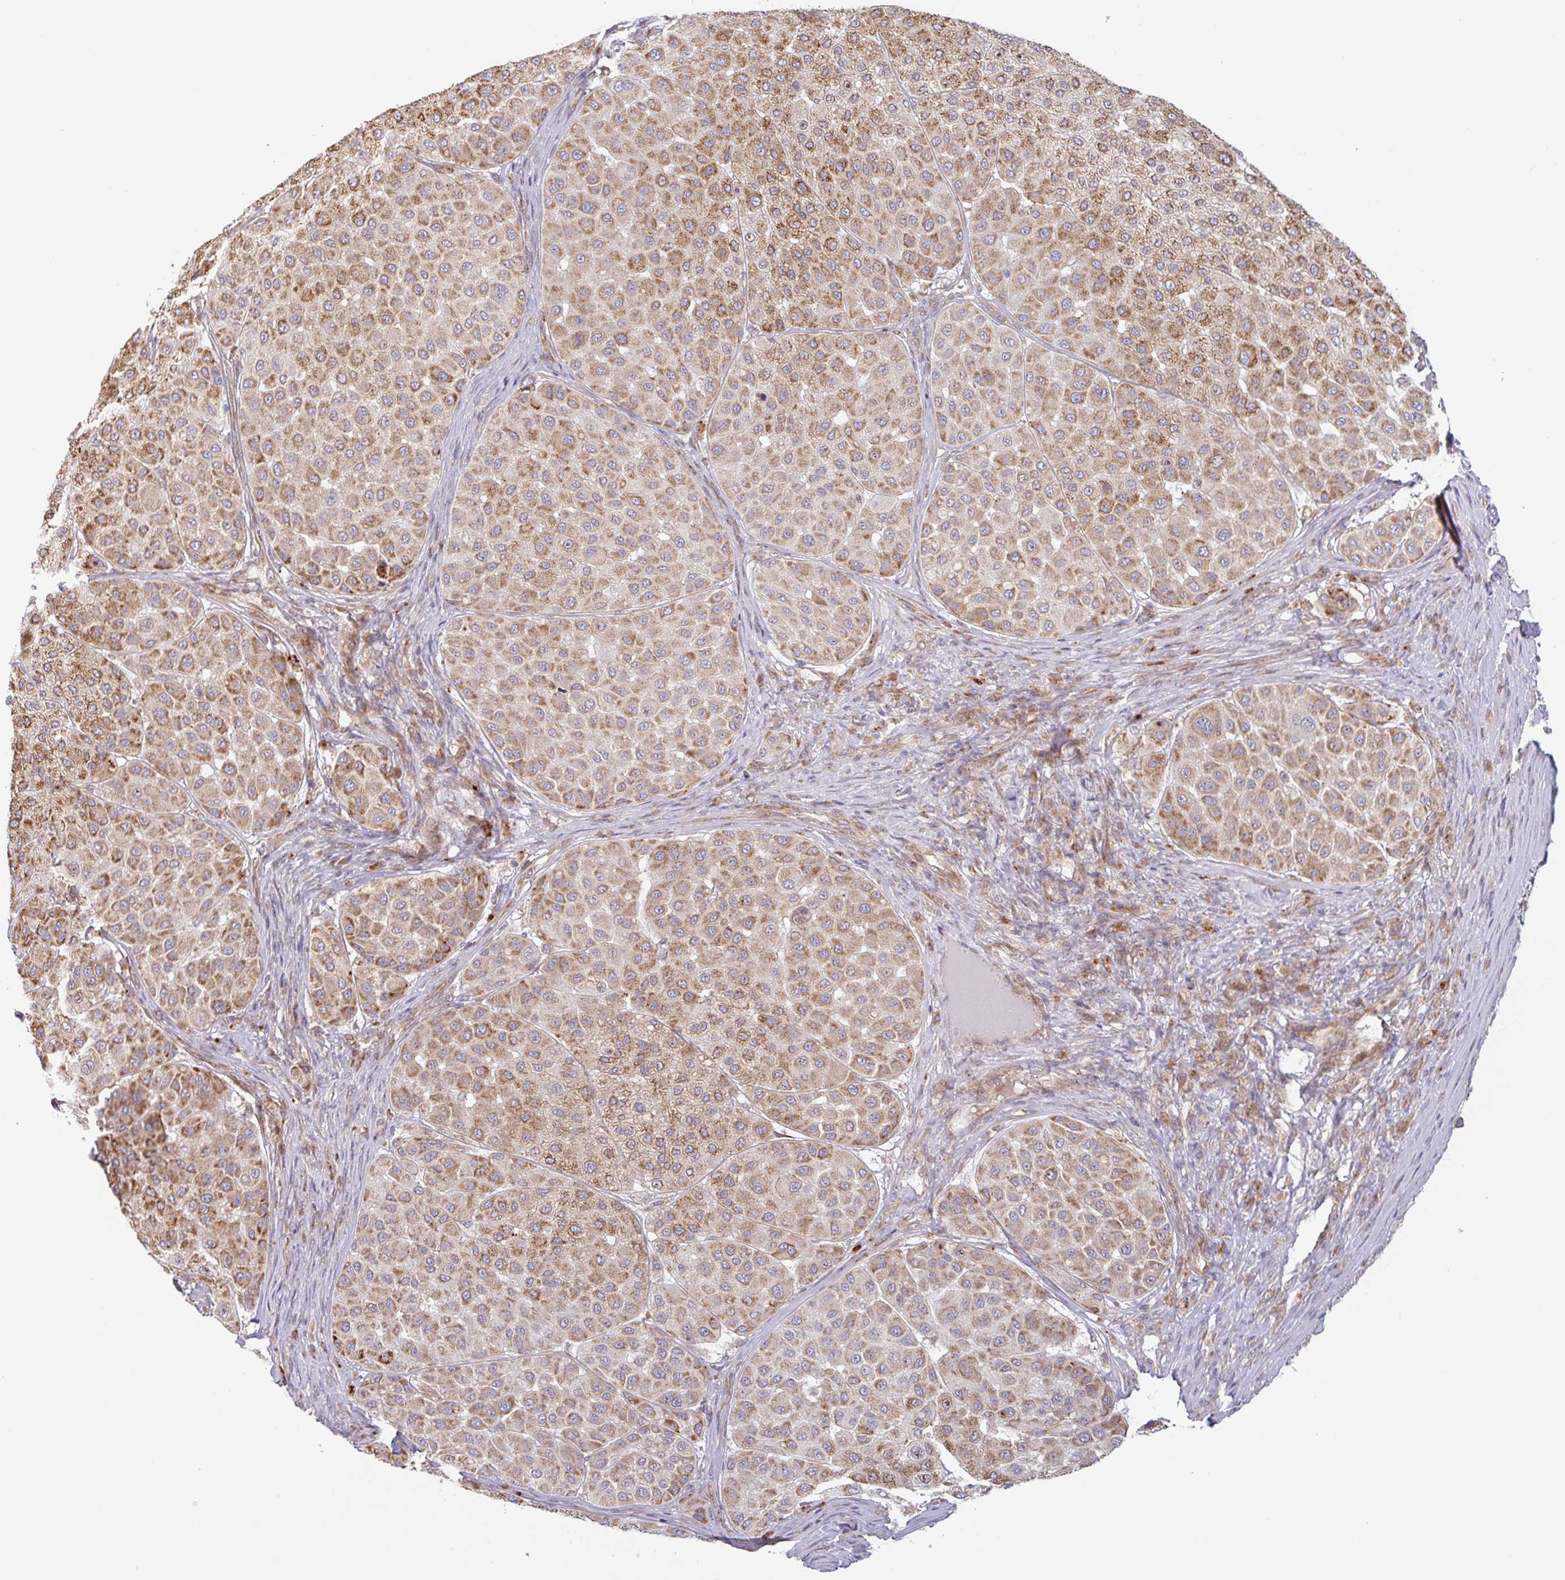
{"staining": {"intensity": "moderate", "quantity": ">75%", "location": "cytoplasmic/membranous"}, "tissue": "melanoma", "cell_type": "Tumor cells", "image_type": "cancer", "snomed": [{"axis": "morphology", "description": "Malignant melanoma, Metastatic site"}, {"axis": "topography", "description": "Smooth muscle"}], "caption": "A photomicrograph showing moderate cytoplasmic/membranous staining in approximately >75% of tumor cells in melanoma, as visualized by brown immunohistochemical staining.", "gene": "RIT1", "patient": {"sex": "male", "age": 41}}